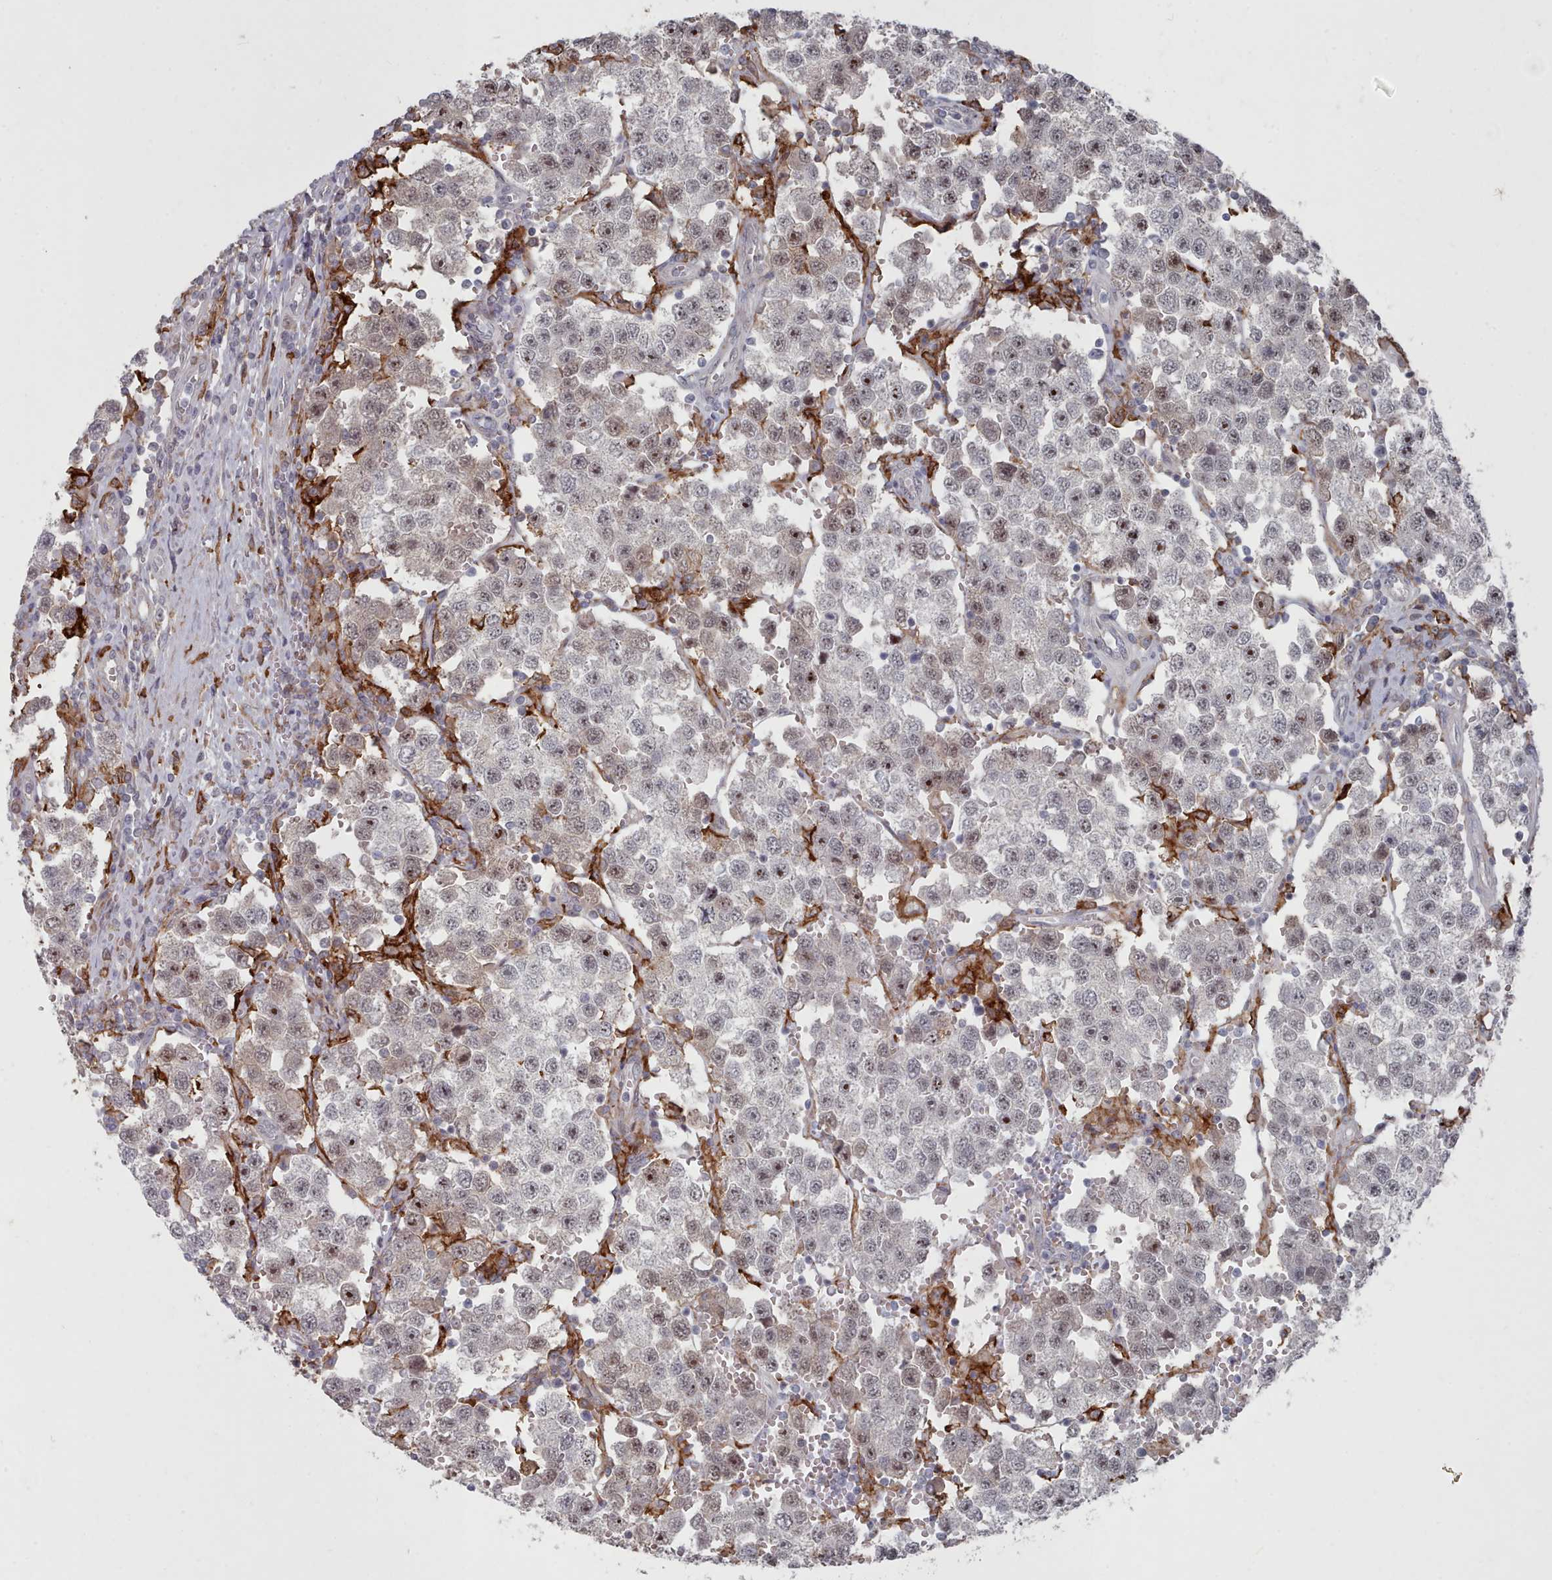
{"staining": {"intensity": "weak", "quantity": "<25%", "location": "nuclear"}, "tissue": "testis cancer", "cell_type": "Tumor cells", "image_type": "cancer", "snomed": [{"axis": "morphology", "description": "Seminoma, NOS"}, {"axis": "topography", "description": "Testis"}], "caption": "This is an immunohistochemistry (IHC) photomicrograph of testis seminoma. There is no expression in tumor cells.", "gene": "COL8A2", "patient": {"sex": "male", "age": 37}}